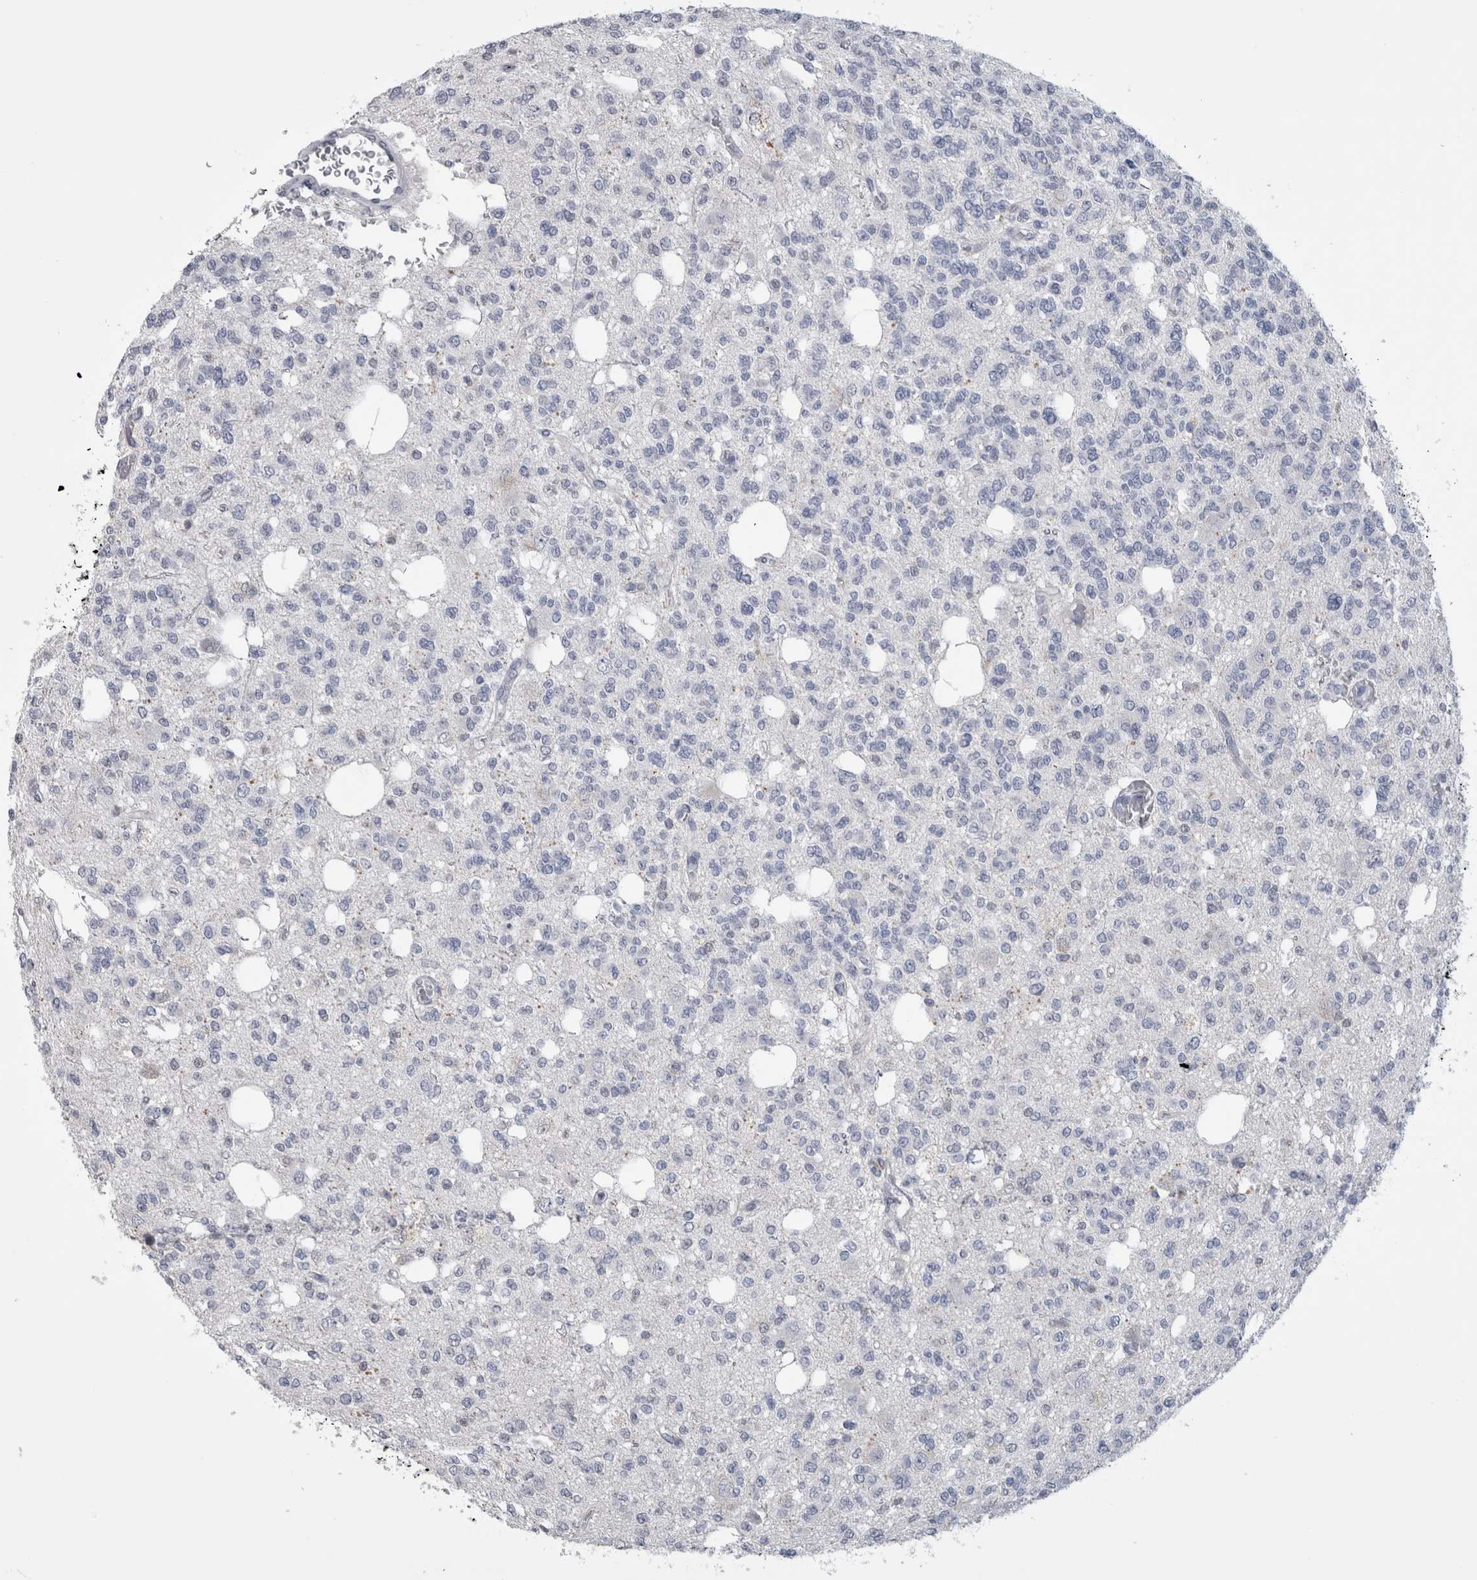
{"staining": {"intensity": "negative", "quantity": "none", "location": "none"}, "tissue": "glioma", "cell_type": "Tumor cells", "image_type": "cancer", "snomed": [{"axis": "morphology", "description": "Glioma, malignant, Low grade"}, {"axis": "topography", "description": "Brain"}], "caption": "DAB immunohistochemical staining of glioma shows no significant staining in tumor cells.", "gene": "IL33", "patient": {"sex": "male", "age": 38}}